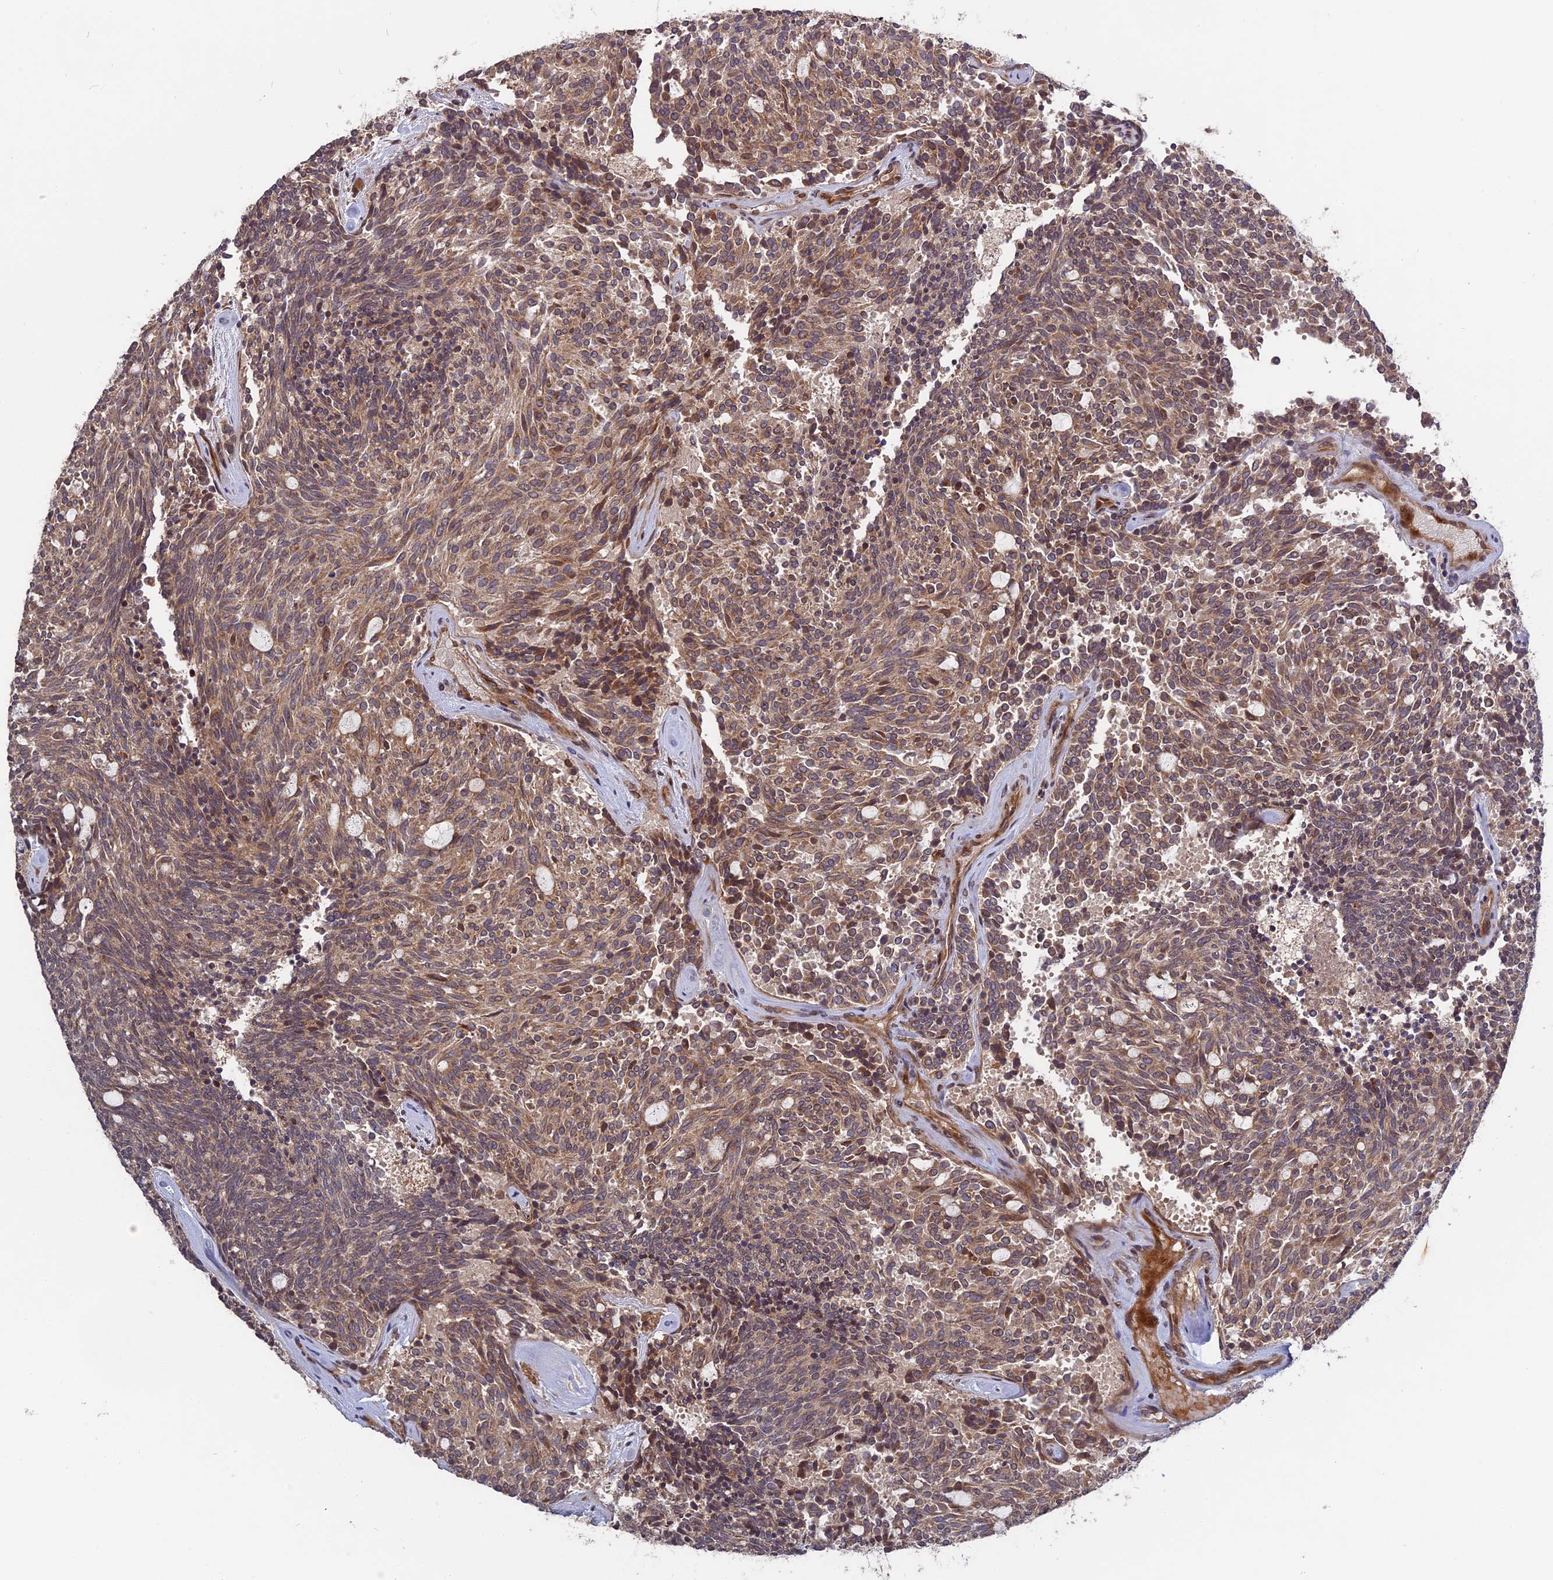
{"staining": {"intensity": "moderate", "quantity": ">75%", "location": "cytoplasmic/membranous"}, "tissue": "carcinoid", "cell_type": "Tumor cells", "image_type": "cancer", "snomed": [{"axis": "morphology", "description": "Carcinoid, malignant, NOS"}, {"axis": "topography", "description": "Pancreas"}], "caption": "Tumor cells display medium levels of moderate cytoplasmic/membranous positivity in approximately >75% of cells in human carcinoid. The protein is shown in brown color, while the nuclei are stained blue.", "gene": "TMUB2", "patient": {"sex": "female", "age": 54}}